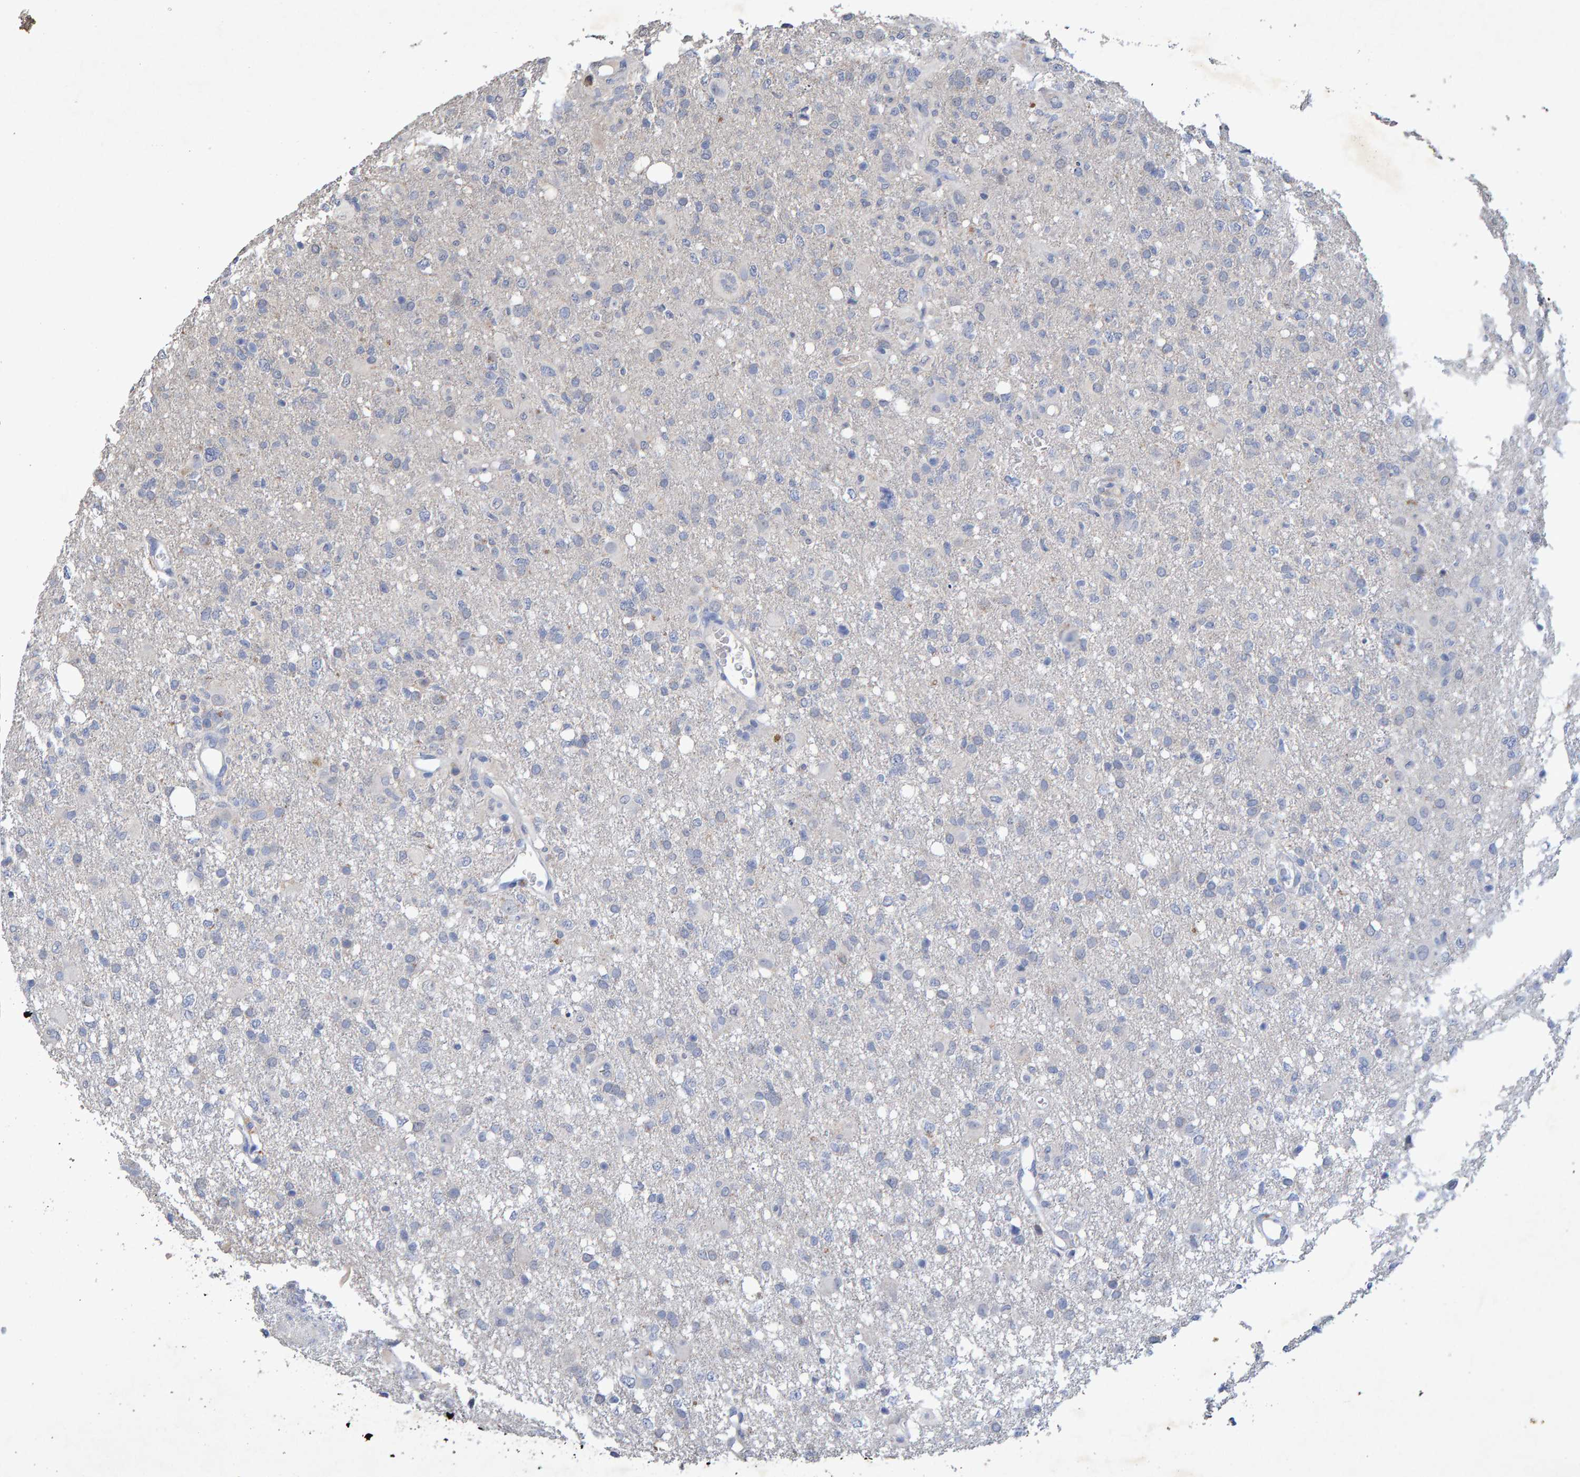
{"staining": {"intensity": "negative", "quantity": "none", "location": "none"}, "tissue": "glioma", "cell_type": "Tumor cells", "image_type": "cancer", "snomed": [{"axis": "morphology", "description": "Glioma, malignant, High grade"}, {"axis": "topography", "description": "Brain"}], "caption": "A histopathology image of human malignant high-grade glioma is negative for staining in tumor cells.", "gene": "CTH", "patient": {"sex": "female", "age": 57}}